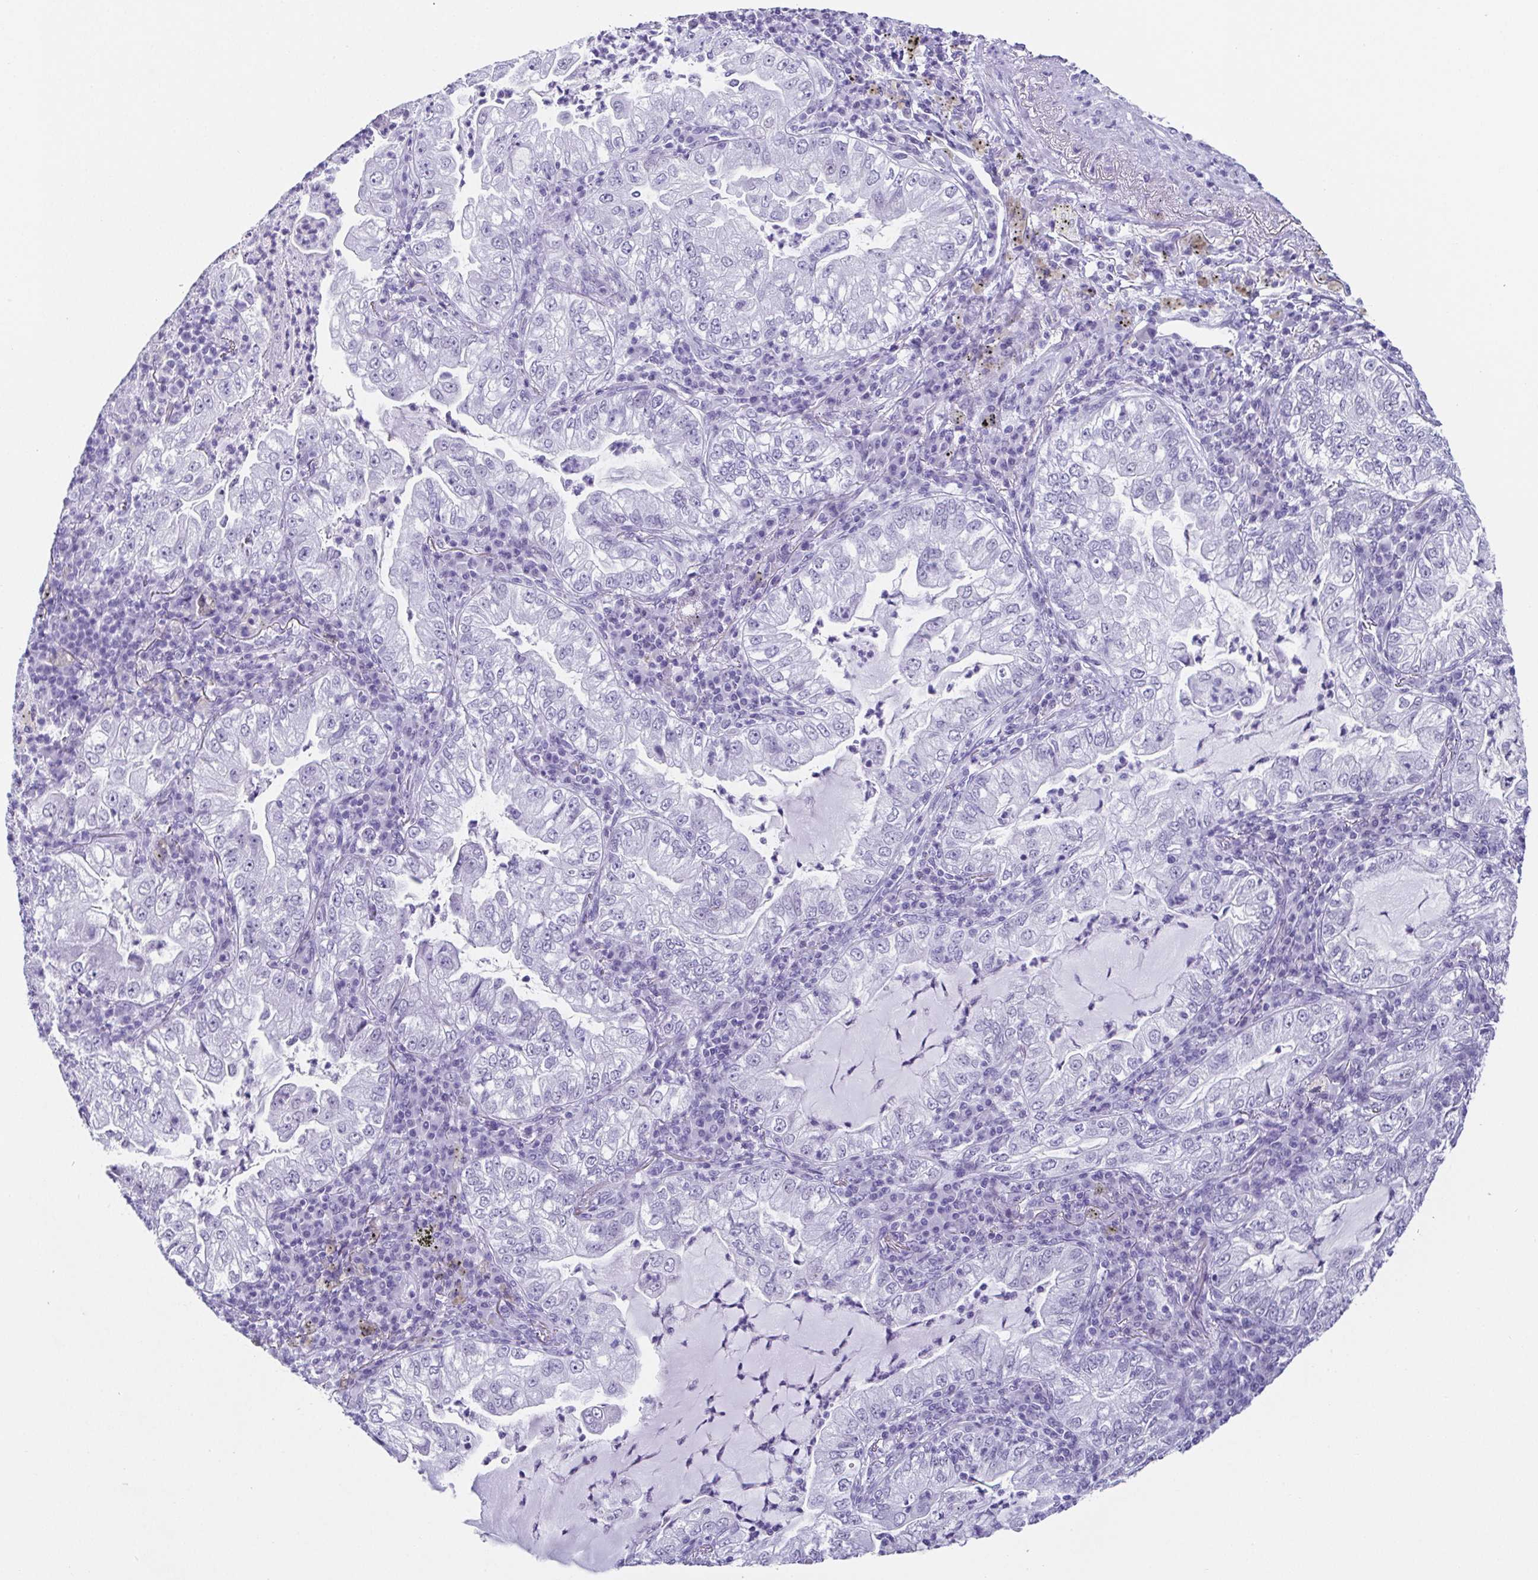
{"staining": {"intensity": "negative", "quantity": "none", "location": "none"}, "tissue": "lung cancer", "cell_type": "Tumor cells", "image_type": "cancer", "snomed": [{"axis": "morphology", "description": "Adenocarcinoma, NOS"}, {"axis": "topography", "description": "Lung"}], "caption": "Tumor cells show no significant expression in lung cancer. Brightfield microscopy of immunohistochemistry (IHC) stained with DAB (brown) and hematoxylin (blue), captured at high magnification.", "gene": "ESX1", "patient": {"sex": "female", "age": 73}}